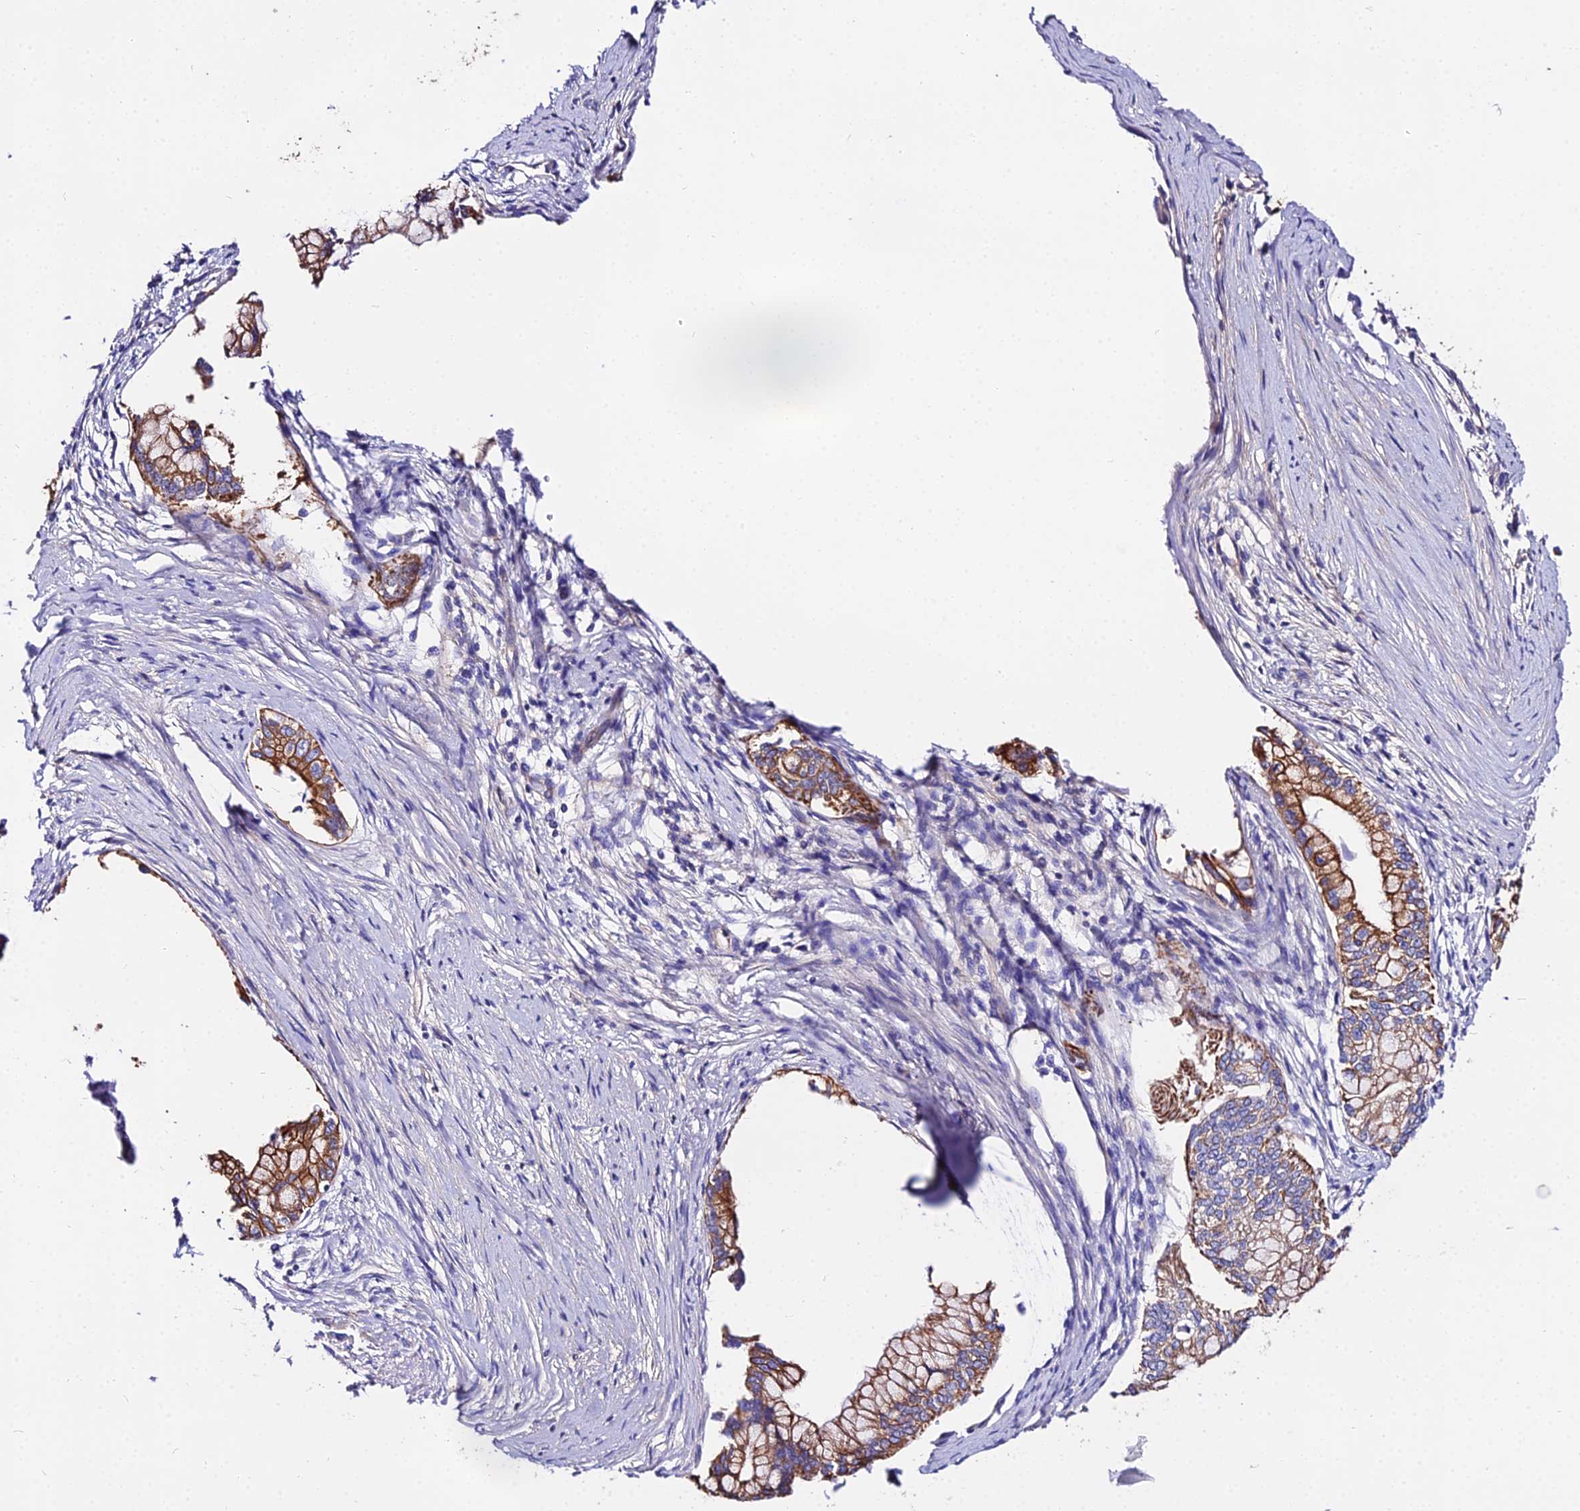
{"staining": {"intensity": "moderate", "quantity": ">75%", "location": "cytoplasmic/membranous"}, "tissue": "pancreatic cancer", "cell_type": "Tumor cells", "image_type": "cancer", "snomed": [{"axis": "morphology", "description": "Adenocarcinoma, NOS"}, {"axis": "topography", "description": "Pancreas"}], "caption": "The immunohistochemical stain labels moderate cytoplasmic/membranous expression in tumor cells of pancreatic cancer (adenocarcinoma) tissue.", "gene": "DAW1", "patient": {"sex": "male", "age": 46}}